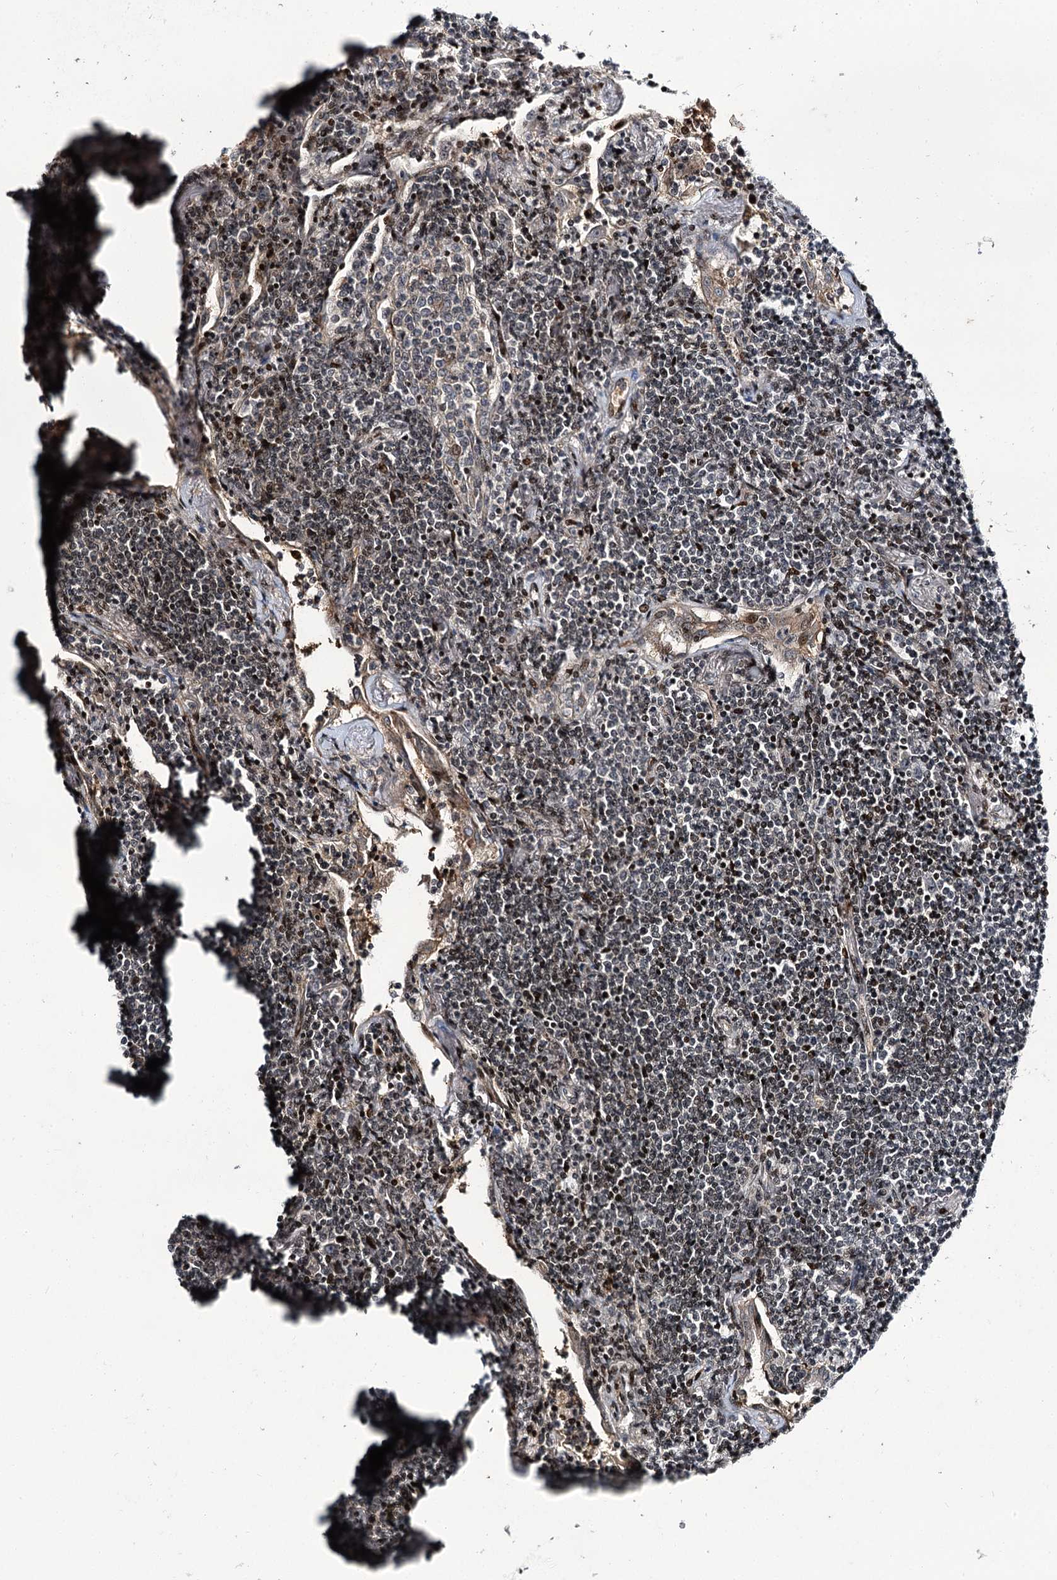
{"staining": {"intensity": "moderate", "quantity": "25%-75%", "location": "nuclear"}, "tissue": "lymphoma", "cell_type": "Tumor cells", "image_type": "cancer", "snomed": [{"axis": "morphology", "description": "Malignant lymphoma, non-Hodgkin's type, Low grade"}, {"axis": "topography", "description": "Lung"}], "caption": "About 25%-75% of tumor cells in human lymphoma exhibit moderate nuclear protein staining as visualized by brown immunohistochemical staining.", "gene": "ITFG2", "patient": {"sex": "female", "age": 71}}